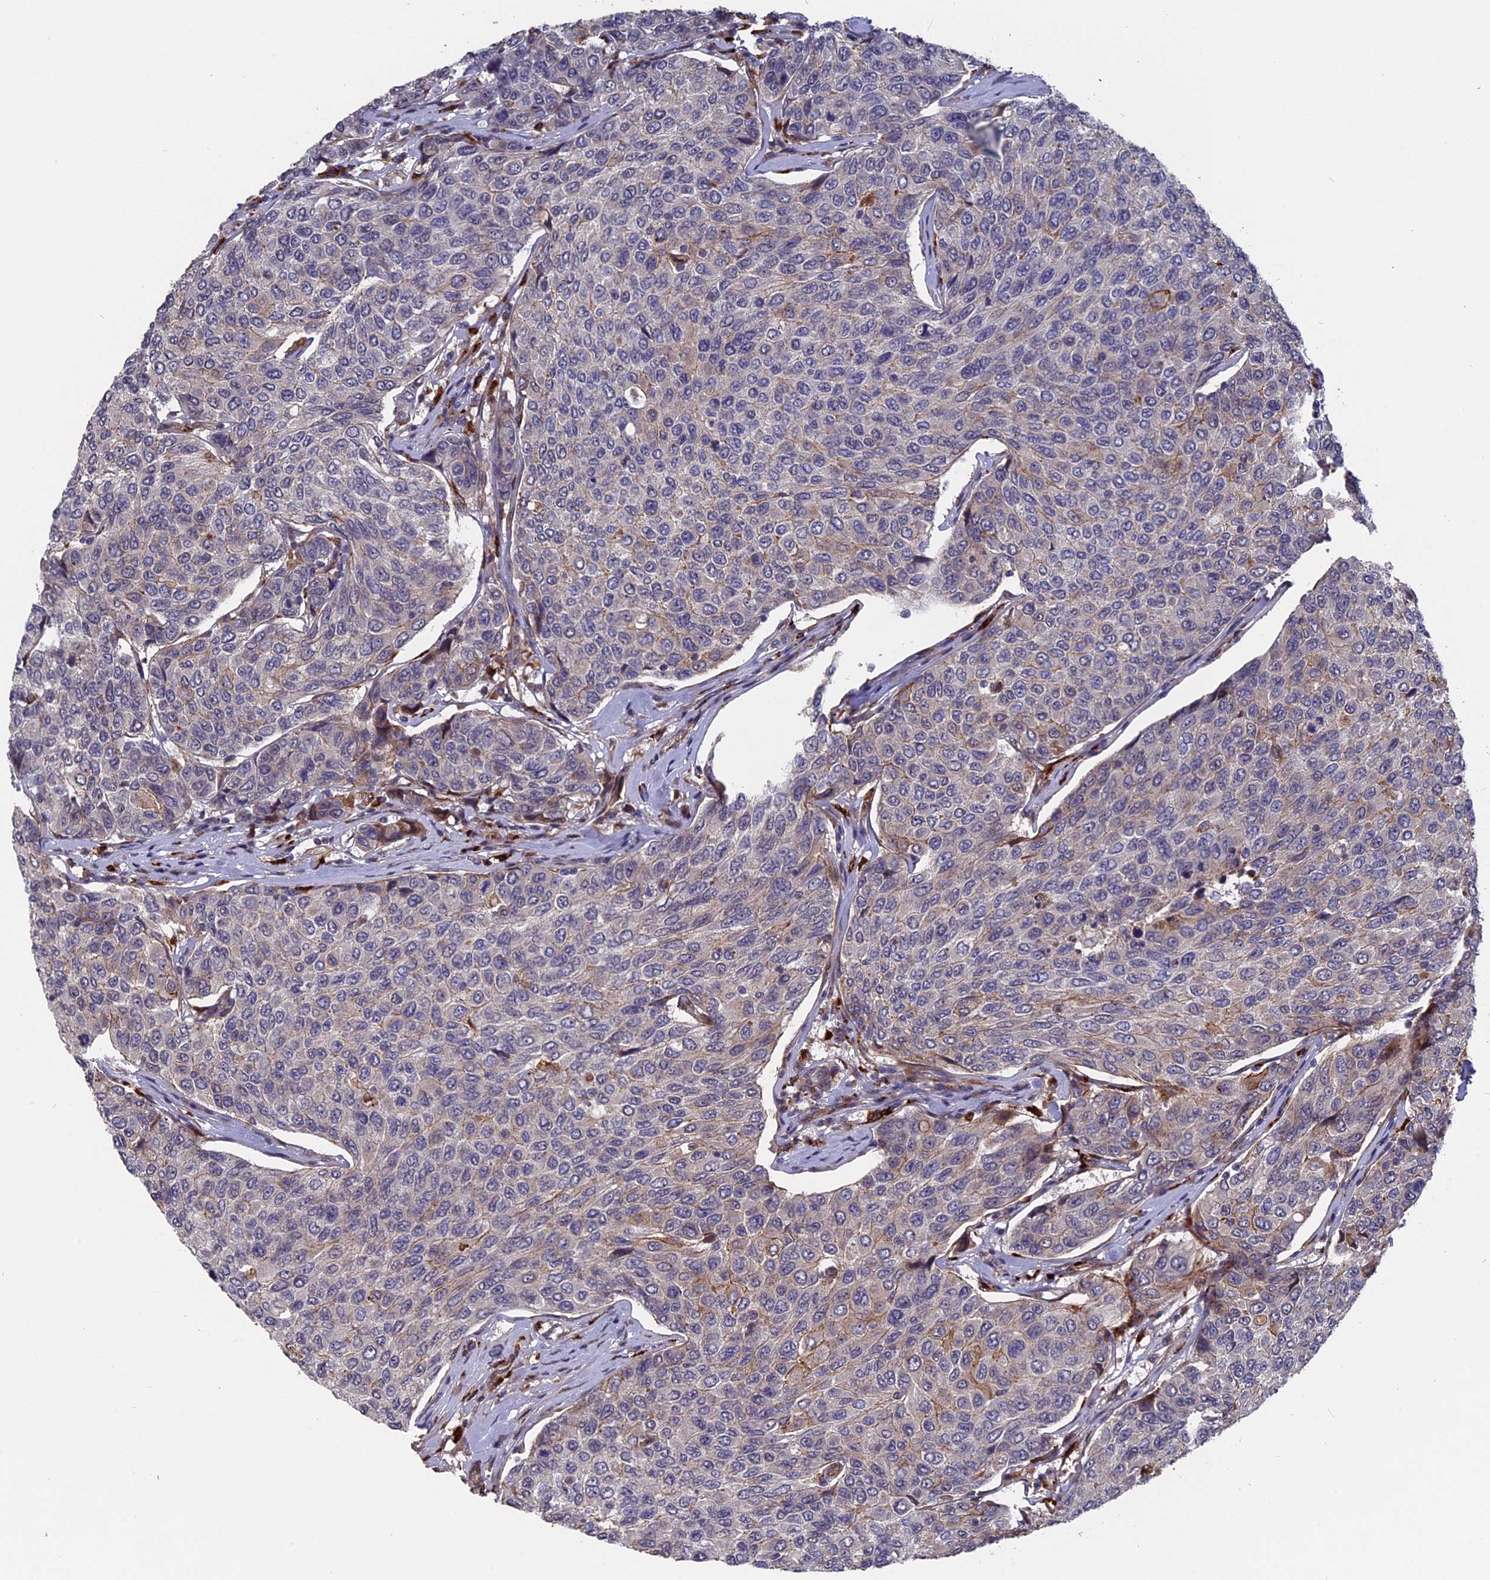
{"staining": {"intensity": "weak", "quantity": "<25%", "location": "cytoplasmic/membranous"}, "tissue": "breast cancer", "cell_type": "Tumor cells", "image_type": "cancer", "snomed": [{"axis": "morphology", "description": "Duct carcinoma"}, {"axis": "topography", "description": "Breast"}], "caption": "Breast cancer was stained to show a protein in brown. There is no significant staining in tumor cells. (Brightfield microscopy of DAB (3,3'-diaminobenzidine) immunohistochemistry at high magnification).", "gene": "NOSIP", "patient": {"sex": "female", "age": 55}}